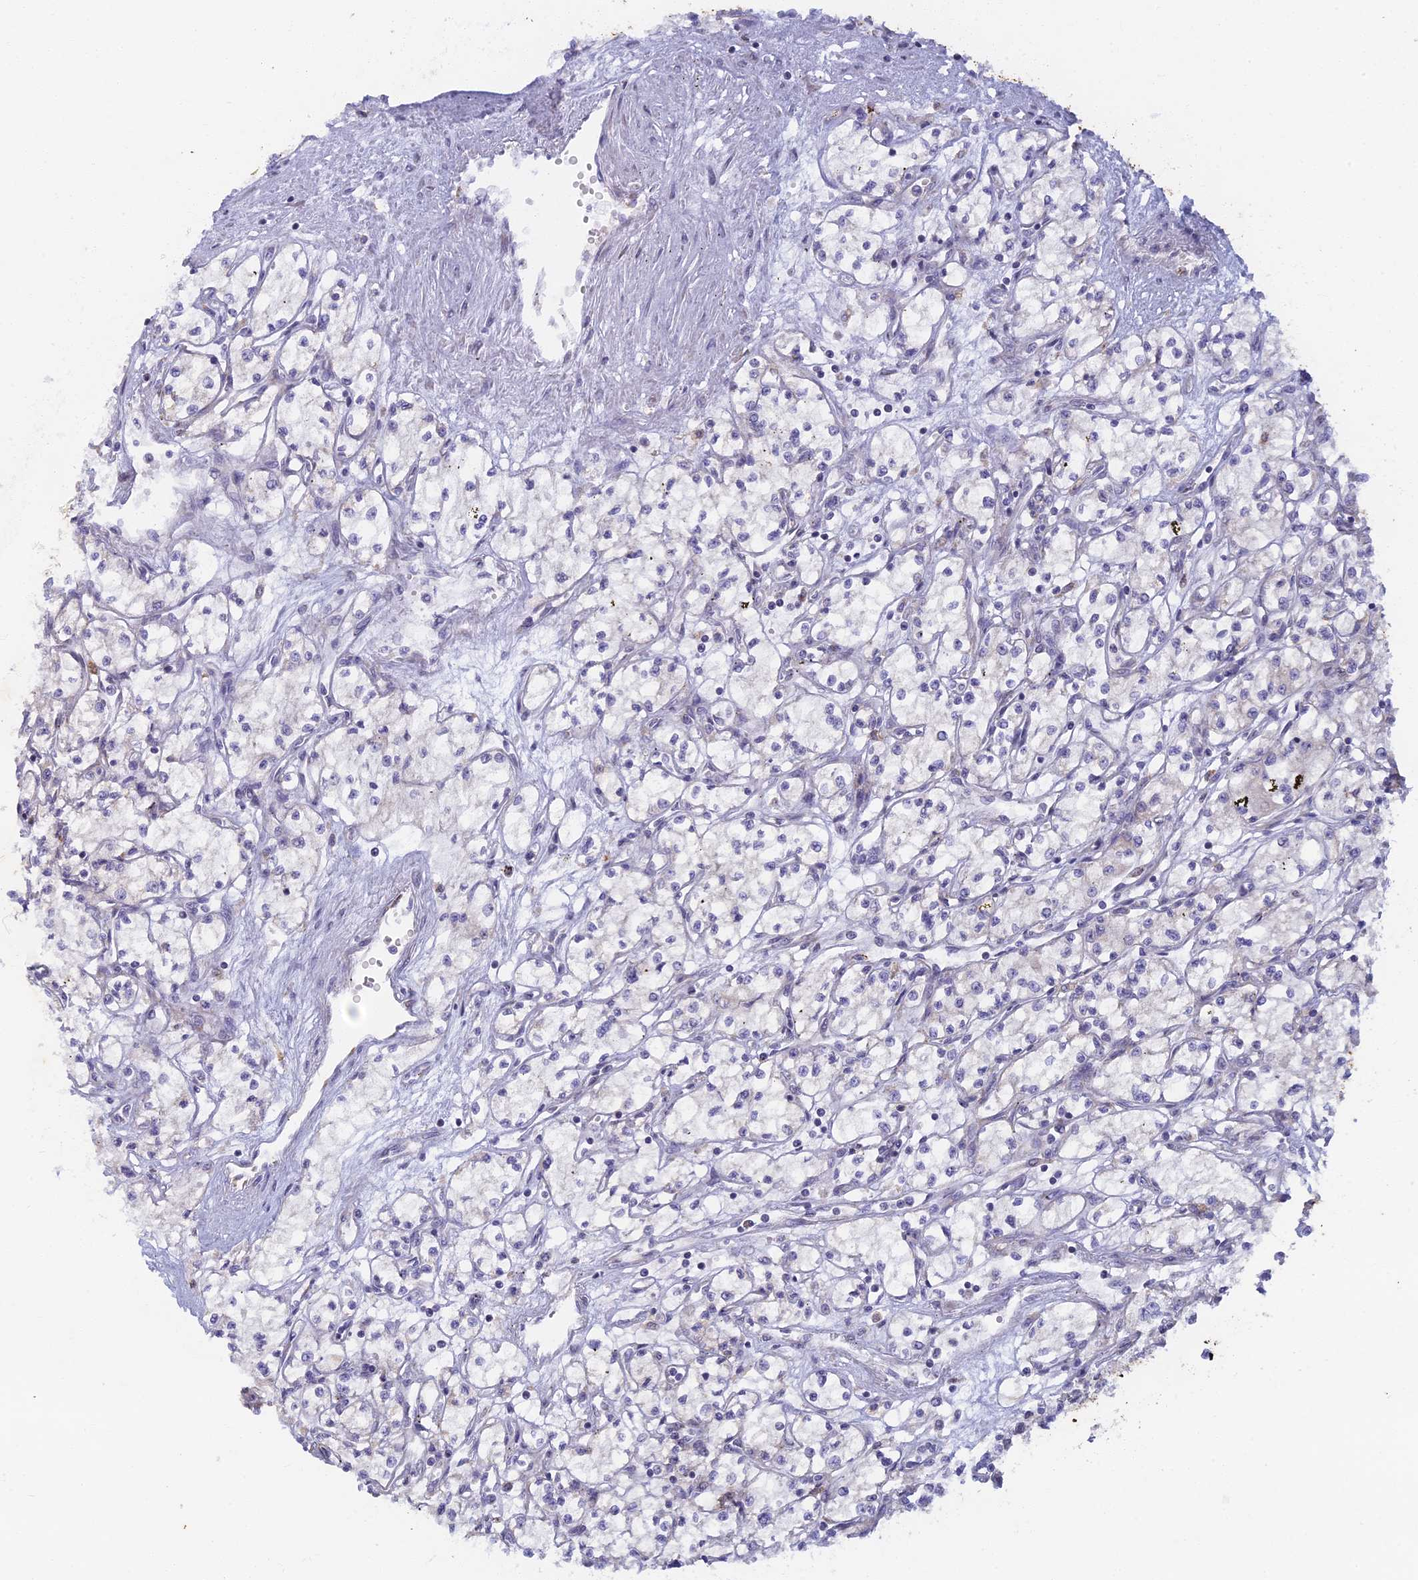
{"staining": {"intensity": "negative", "quantity": "none", "location": "none"}, "tissue": "renal cancer", "cell_type": "Tumor cells", "image_type": "cancer", "snomed": [{"axis": "morphology", "description": "Adenocarcinoma, NOS"}, {"axis": "topography", "description": "Kidney"}], "caption": "Tumor cells are negative for brown protein staining in renal adenocarcinoma.", "gene": "DDX51", "patient": {"sex": "male", "age": 59}}